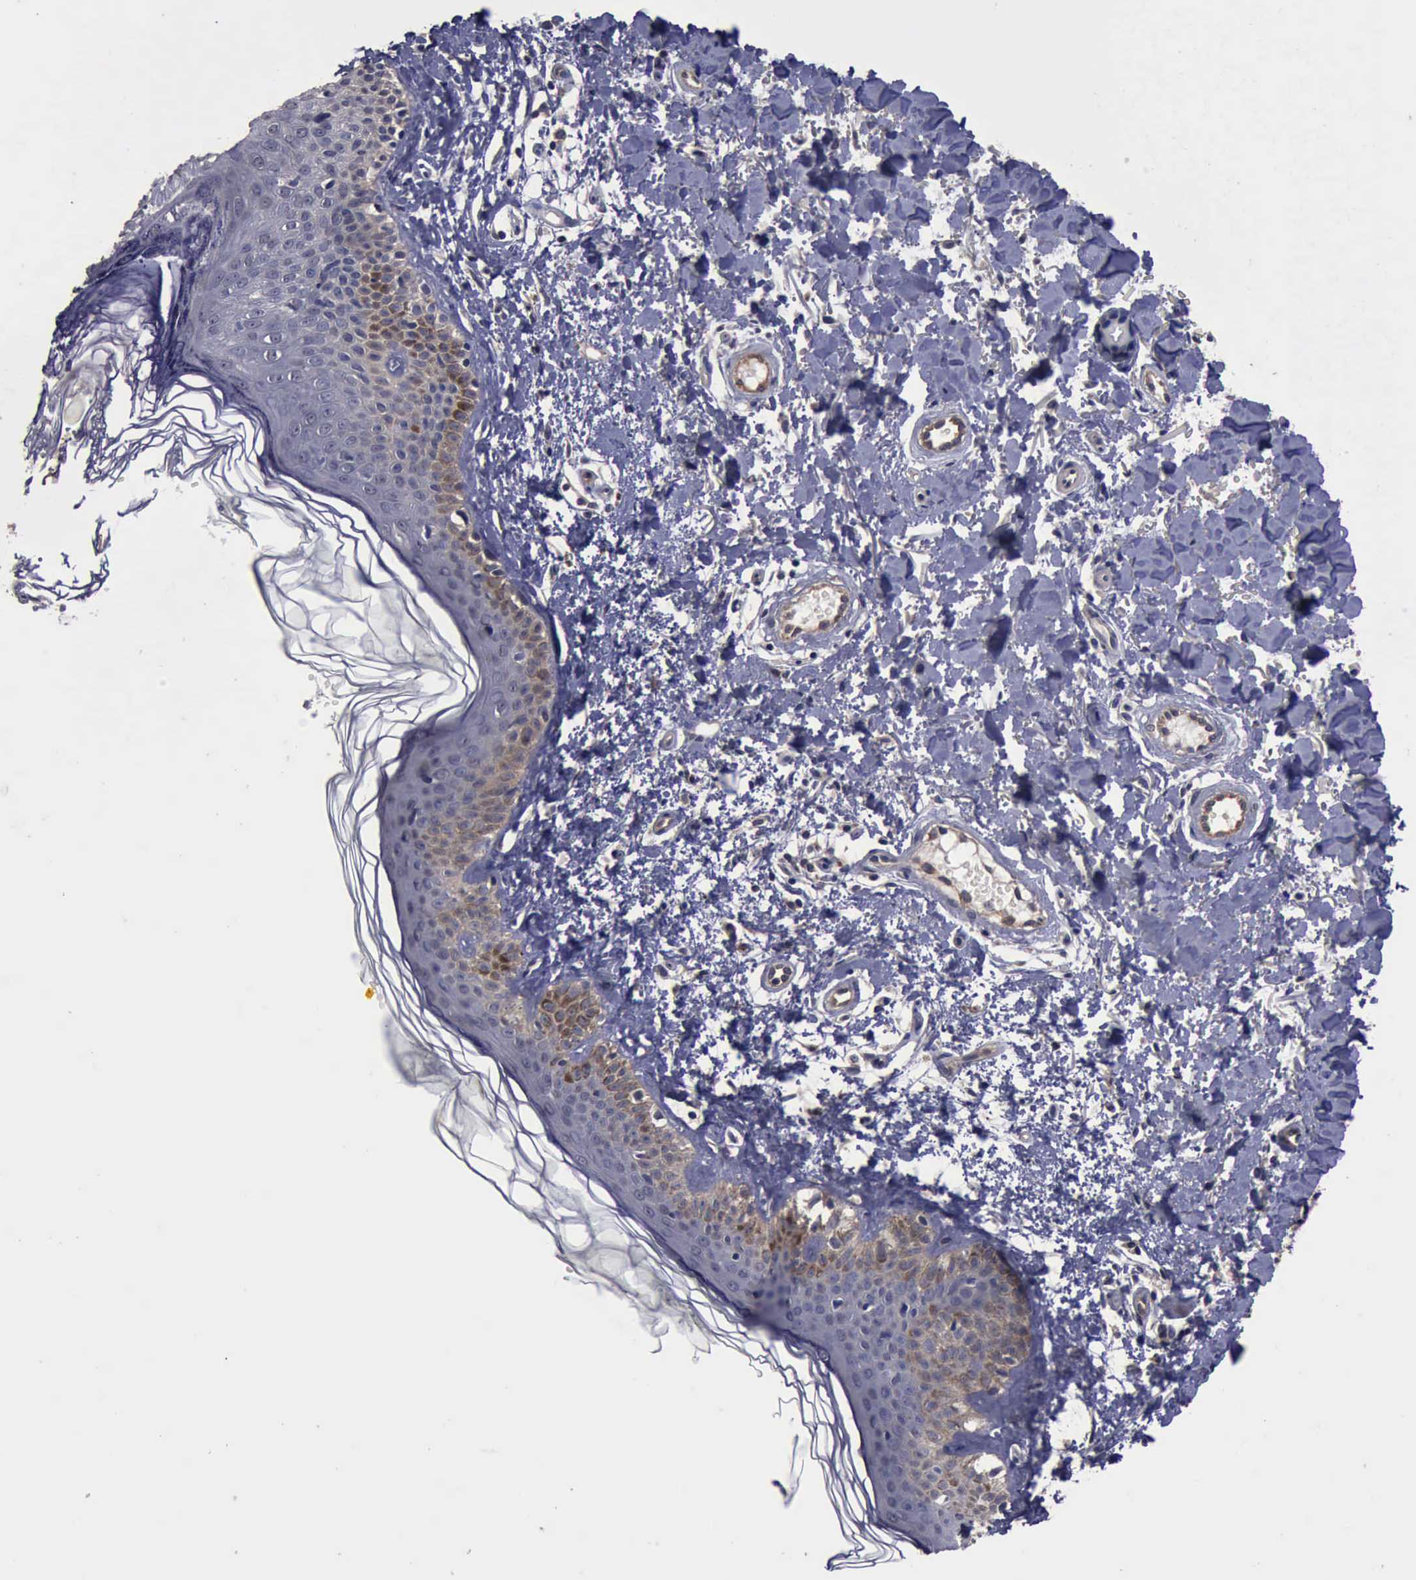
{"staining": {"intensity": "weak", "quantity": "25%-75%", "location": "cytoplasmic/membranous"}, "tissue": "melanoma", "cell_type": "Tumor cells", "image_type": "cancer", "snomed": [{"axis": "morphology", "description": "Malignant melanoma, NOS"}, {"axis": "topography", "description": "Skin"}], "caption": "Melanoma tissue reveals weak cytoplasmic/membranous expression in about 25%-75% of tumor cells (DAB (3,3'-diaminobenzidine) IHC with brightfield microscopy, high magnification).", "gene": "CRKL", "patient": {"sex": "male", "age": 49}}